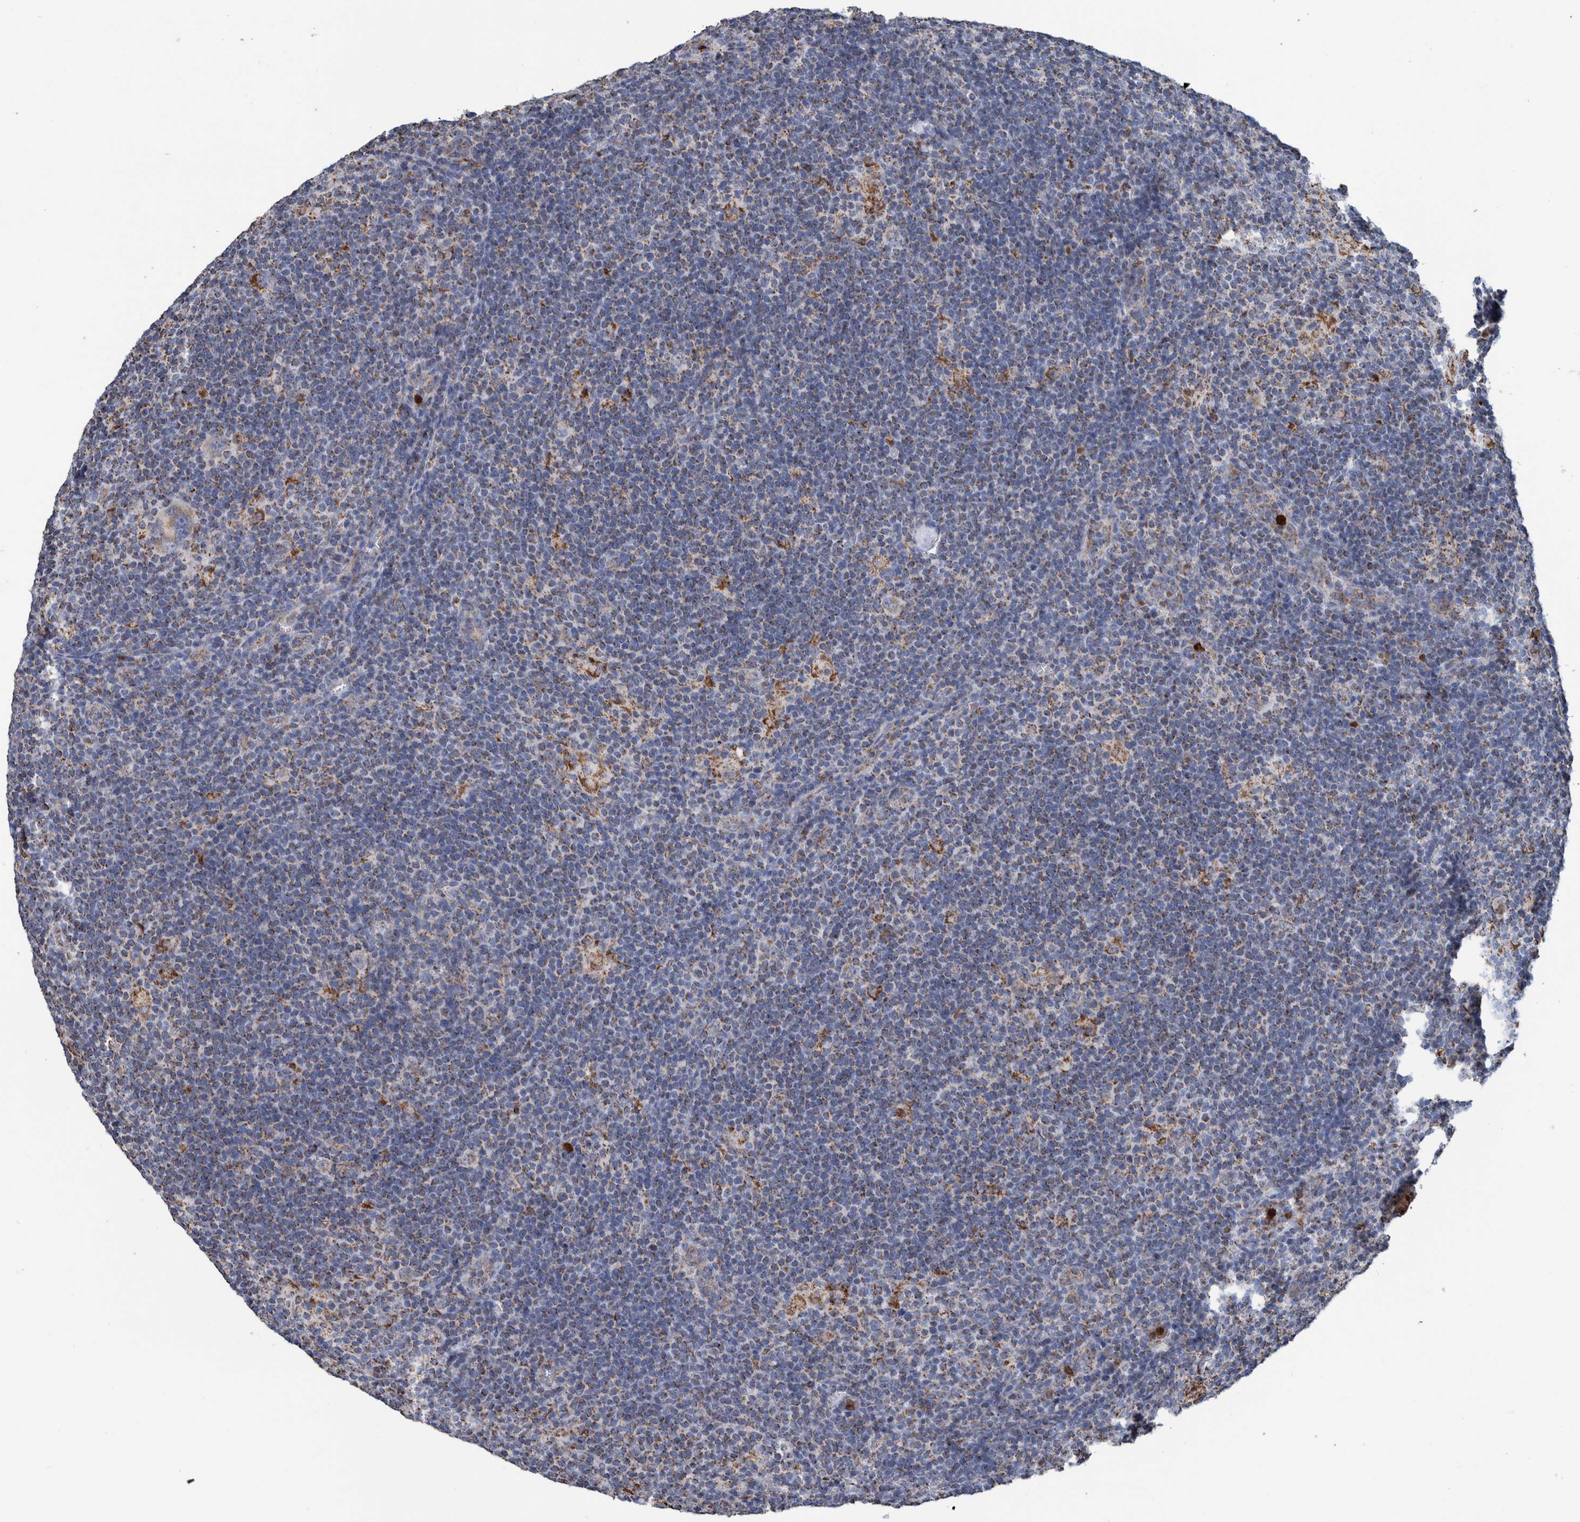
{"staining": {"intensity": "weak", "quantity": "<25%", "location": "cytoplasmic/membranous"}, "tissue": "lymphoma", "cell_type": "Tumor cells", "image_type": "cancer", "snomed": [{"axis": "morphology", "description": "Hodgkin's disease, NOS"}, {"axis": "topography", "description": "Lymph node"}], "caption": "A high-resolution micrograph shows IHC staining of lymphoma, which shows no significant positivity in tumor cells. (Brightfield microscopy of DAB immunohistochemistry (IHC) at high magnification).", "gene": "DECR1", "patient": {"sex": "female", "age": 57}}